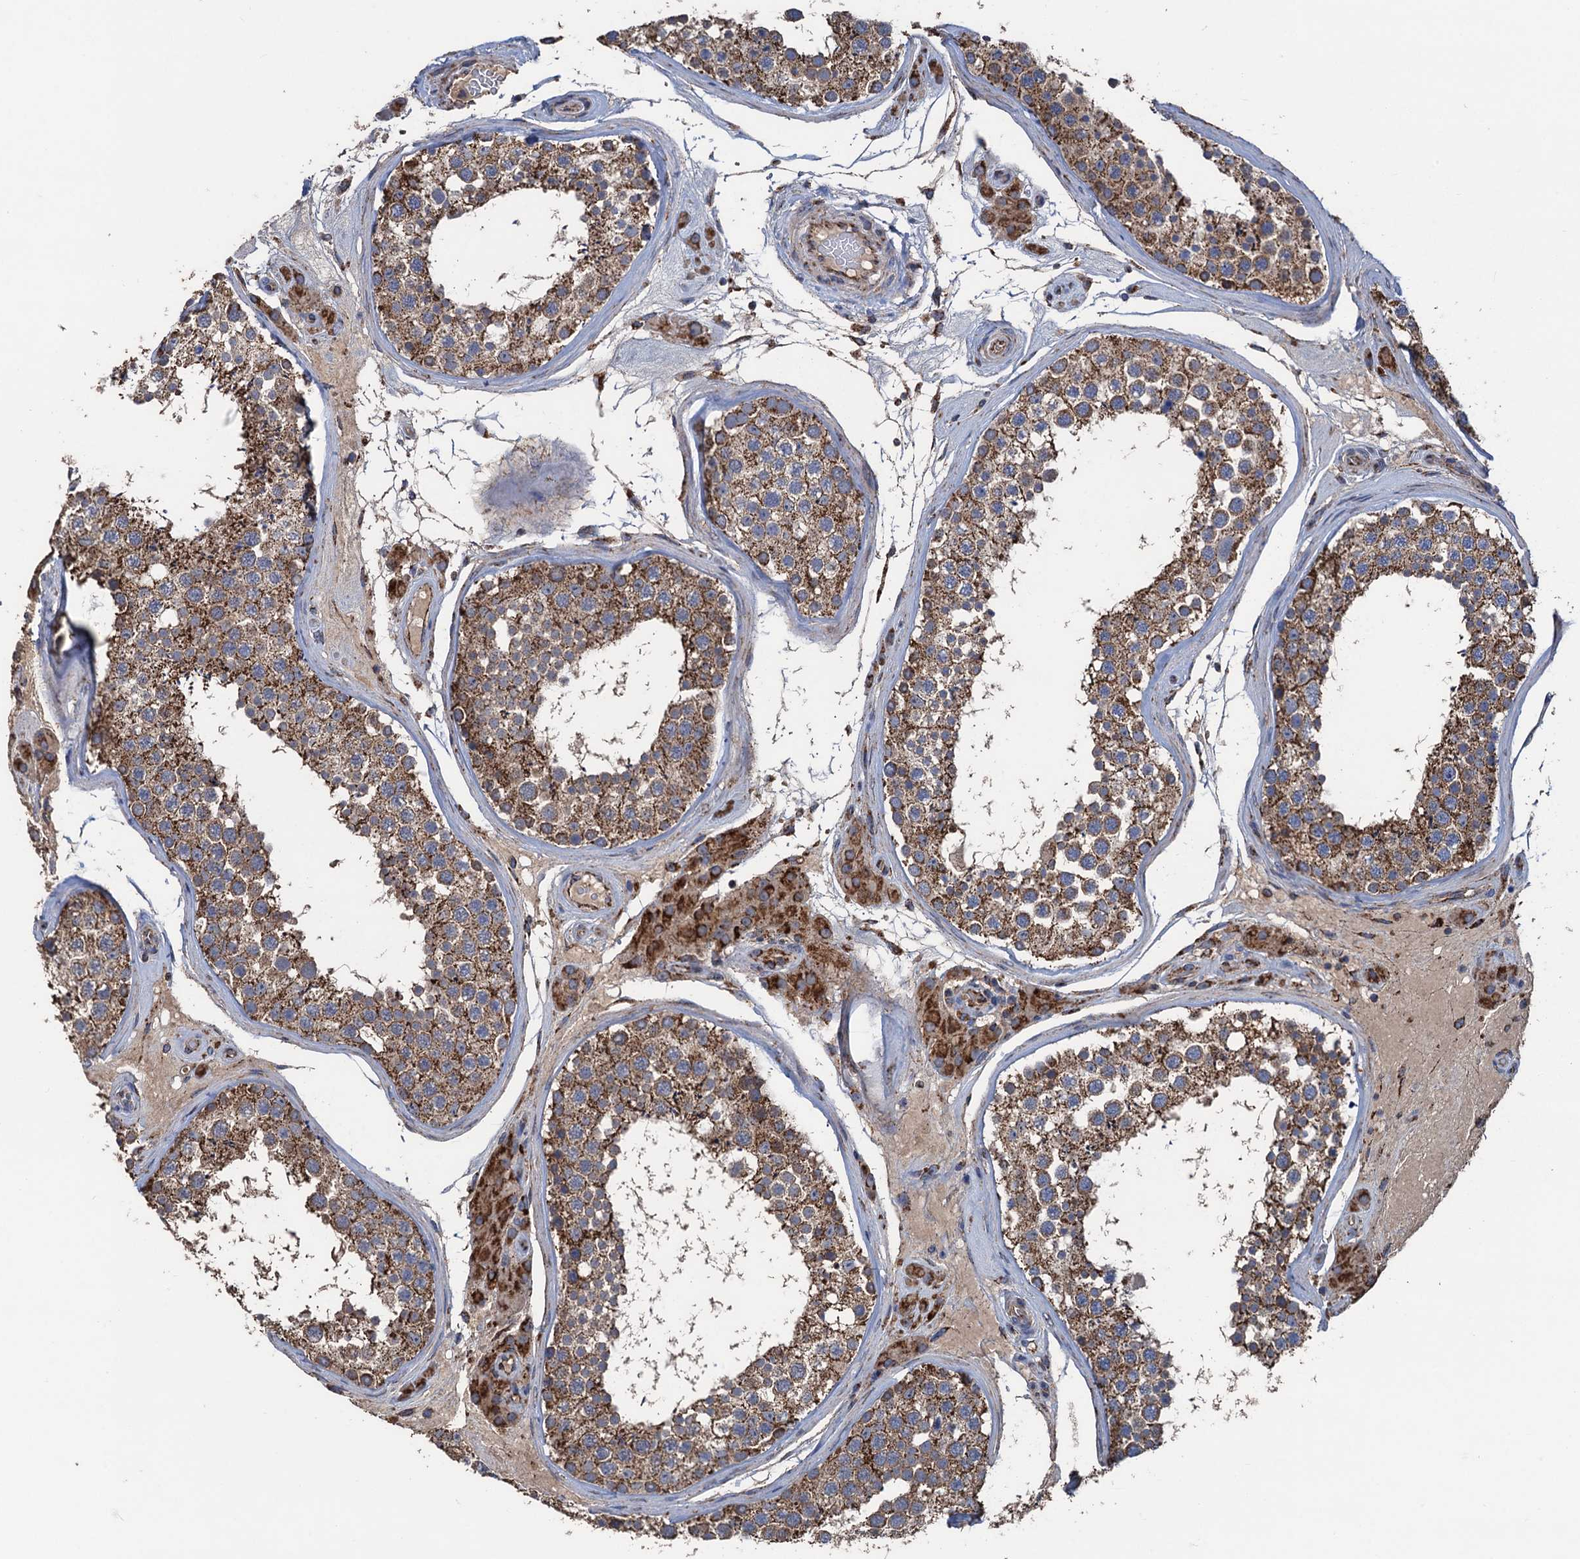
{"staining": {"intensity": "strong", "quantity": ">75%", "location": "cytoplasmic/membranous"}, "tissue": "testis", "cell_type": "Cells in seminiferous ducts", "image_type": "normal", "snomed": [{"axis": "morphology", "description": "Normal tissue, NOS"}, {"axis": "topography", "description": "Testis"}], "caption": "Protein staining of unremarkable testis exhibits strong cytoplasmic/membranous positivity in approximately >75% of cells in seminiferous ducts.", "gene": "DGLUCY", "patient": {"sex": "male", "age": 46}}